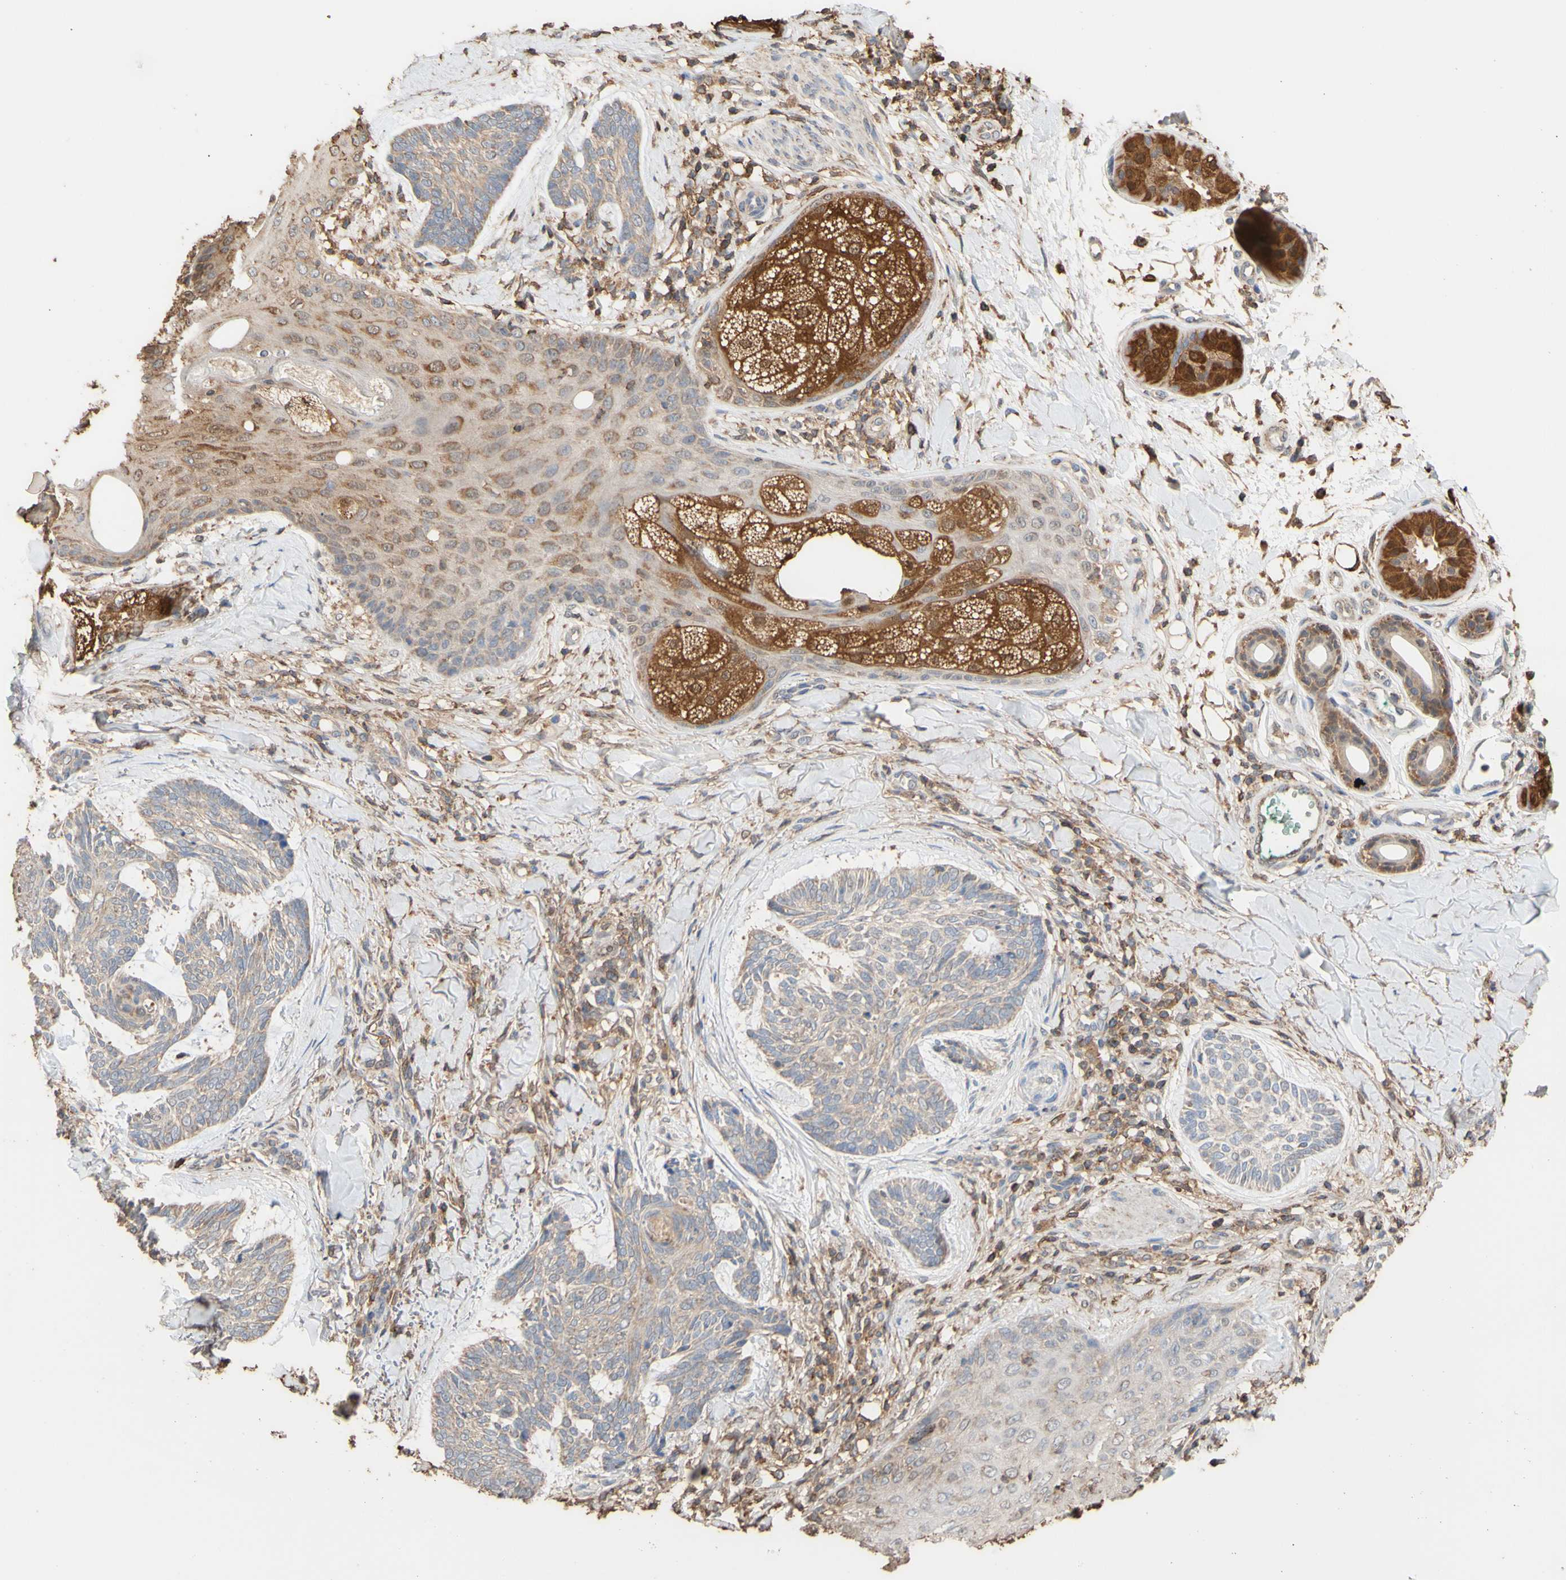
{"staining": {"intensity": "weak", "quantity": ">75%", "location": "cytoplasmic/membranous"}, "tissue": "skin cancer", "cell_type": "Tumor cells", "image_type": "cancer", "snomed": [{"axis": "morphology", "description": "Basal cell carcinoma"}, {"axis": "topography", "description": "Skin"}], "caption": "Protein staining of basal cell carcinoma (skin) tissue demonstrates weak cytoplasmic/membranous positivity in approximately >75% of tumor cells. The staining is performed using DAB brown chromogen to label protein expression. The nuclei are counter-stained blue using hematoxylin.", "gene": "ALDH9A1", "patient": {"sex": "male", "age": 43}}